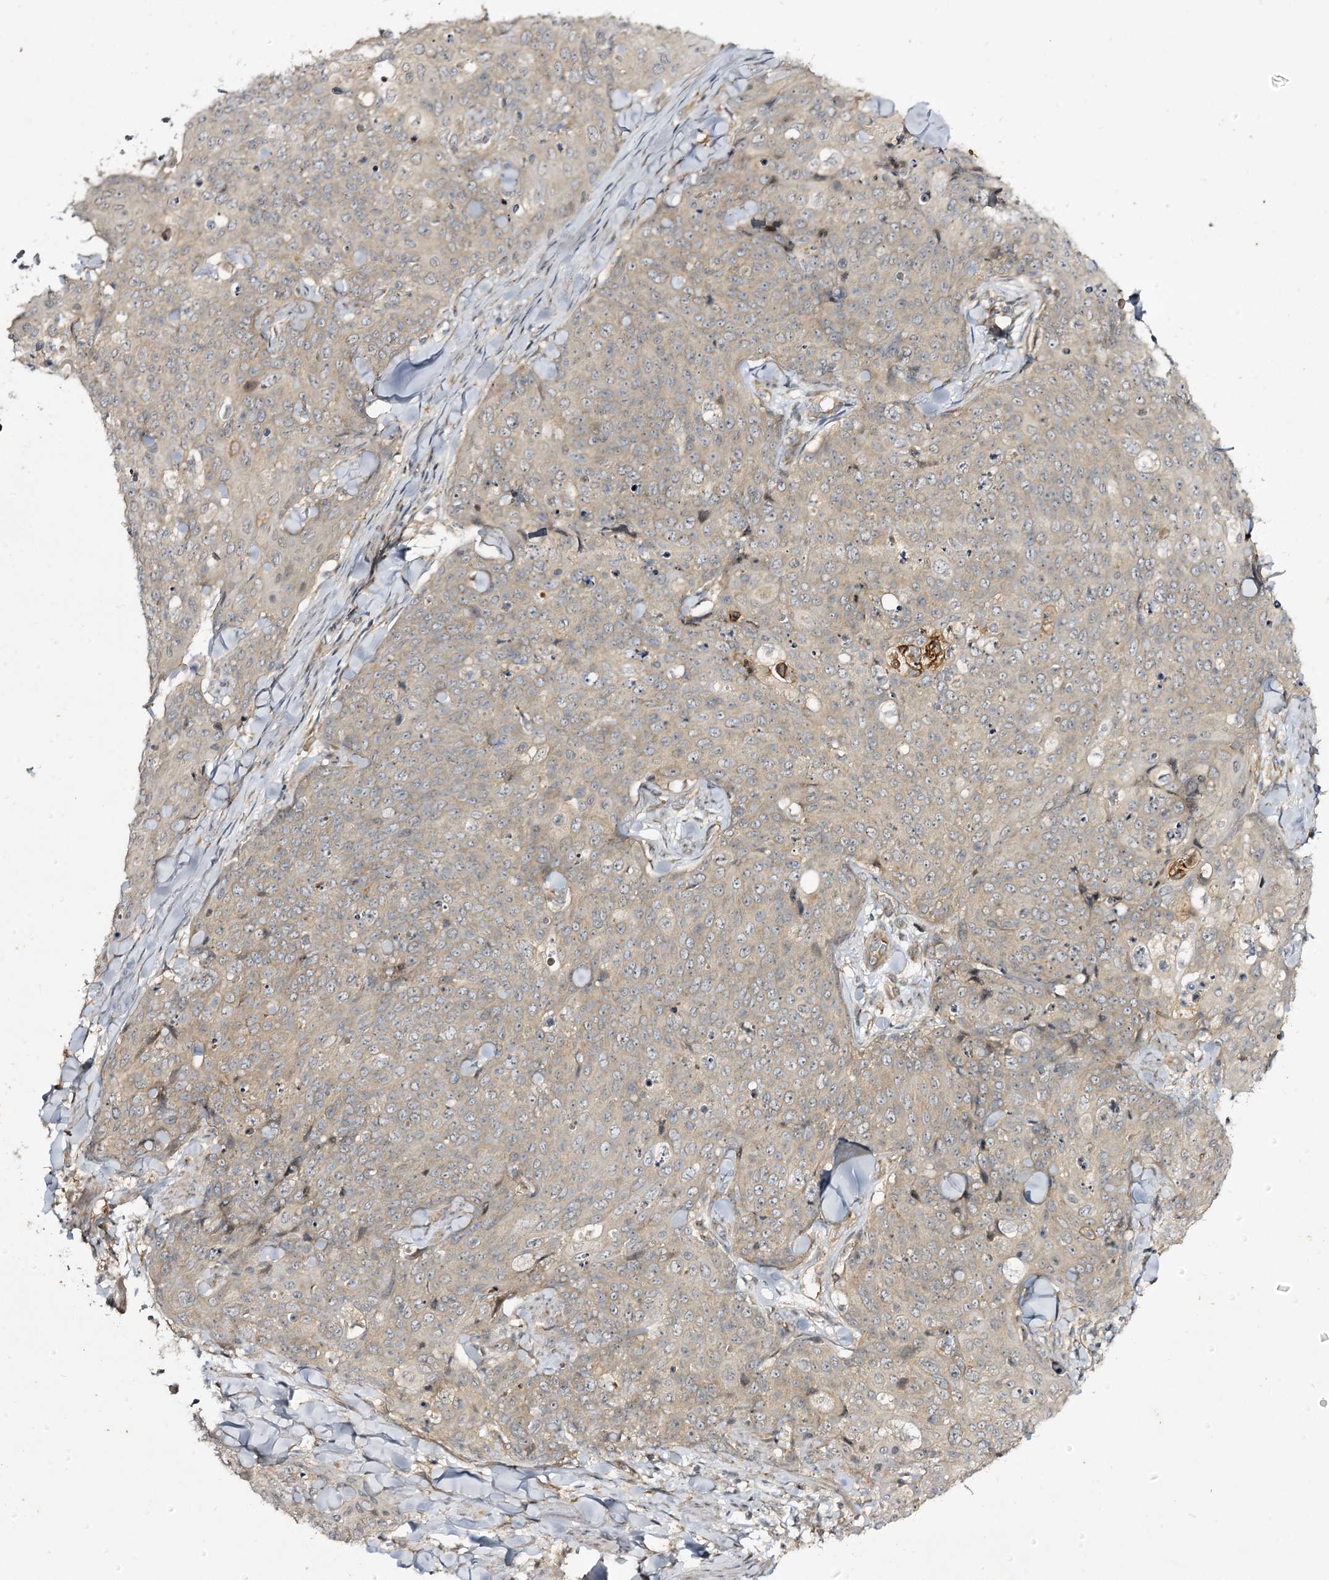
{"staining": {"intensity": "weak", "quantity": ">75%", "location": "cytoplasmic/membranous"}, "tissue": "skin cancer", "cell_type": "Tumor cells", "image_type": "cancer", "snomed": [{"axis": "morphology", "description": "Squamous cell carcinoma, NOS"}, {"axis": "topography", "description": "Skin"}, {"axis": "topography", "description": "Vulva"}], "caption": "Tumor cells show low levels of weak cytoplasmic/membranous expression in about >75% of cells in human skin cancer.", "gene": "C11orf80", "patient": {"sex": "female", "age": 85}}